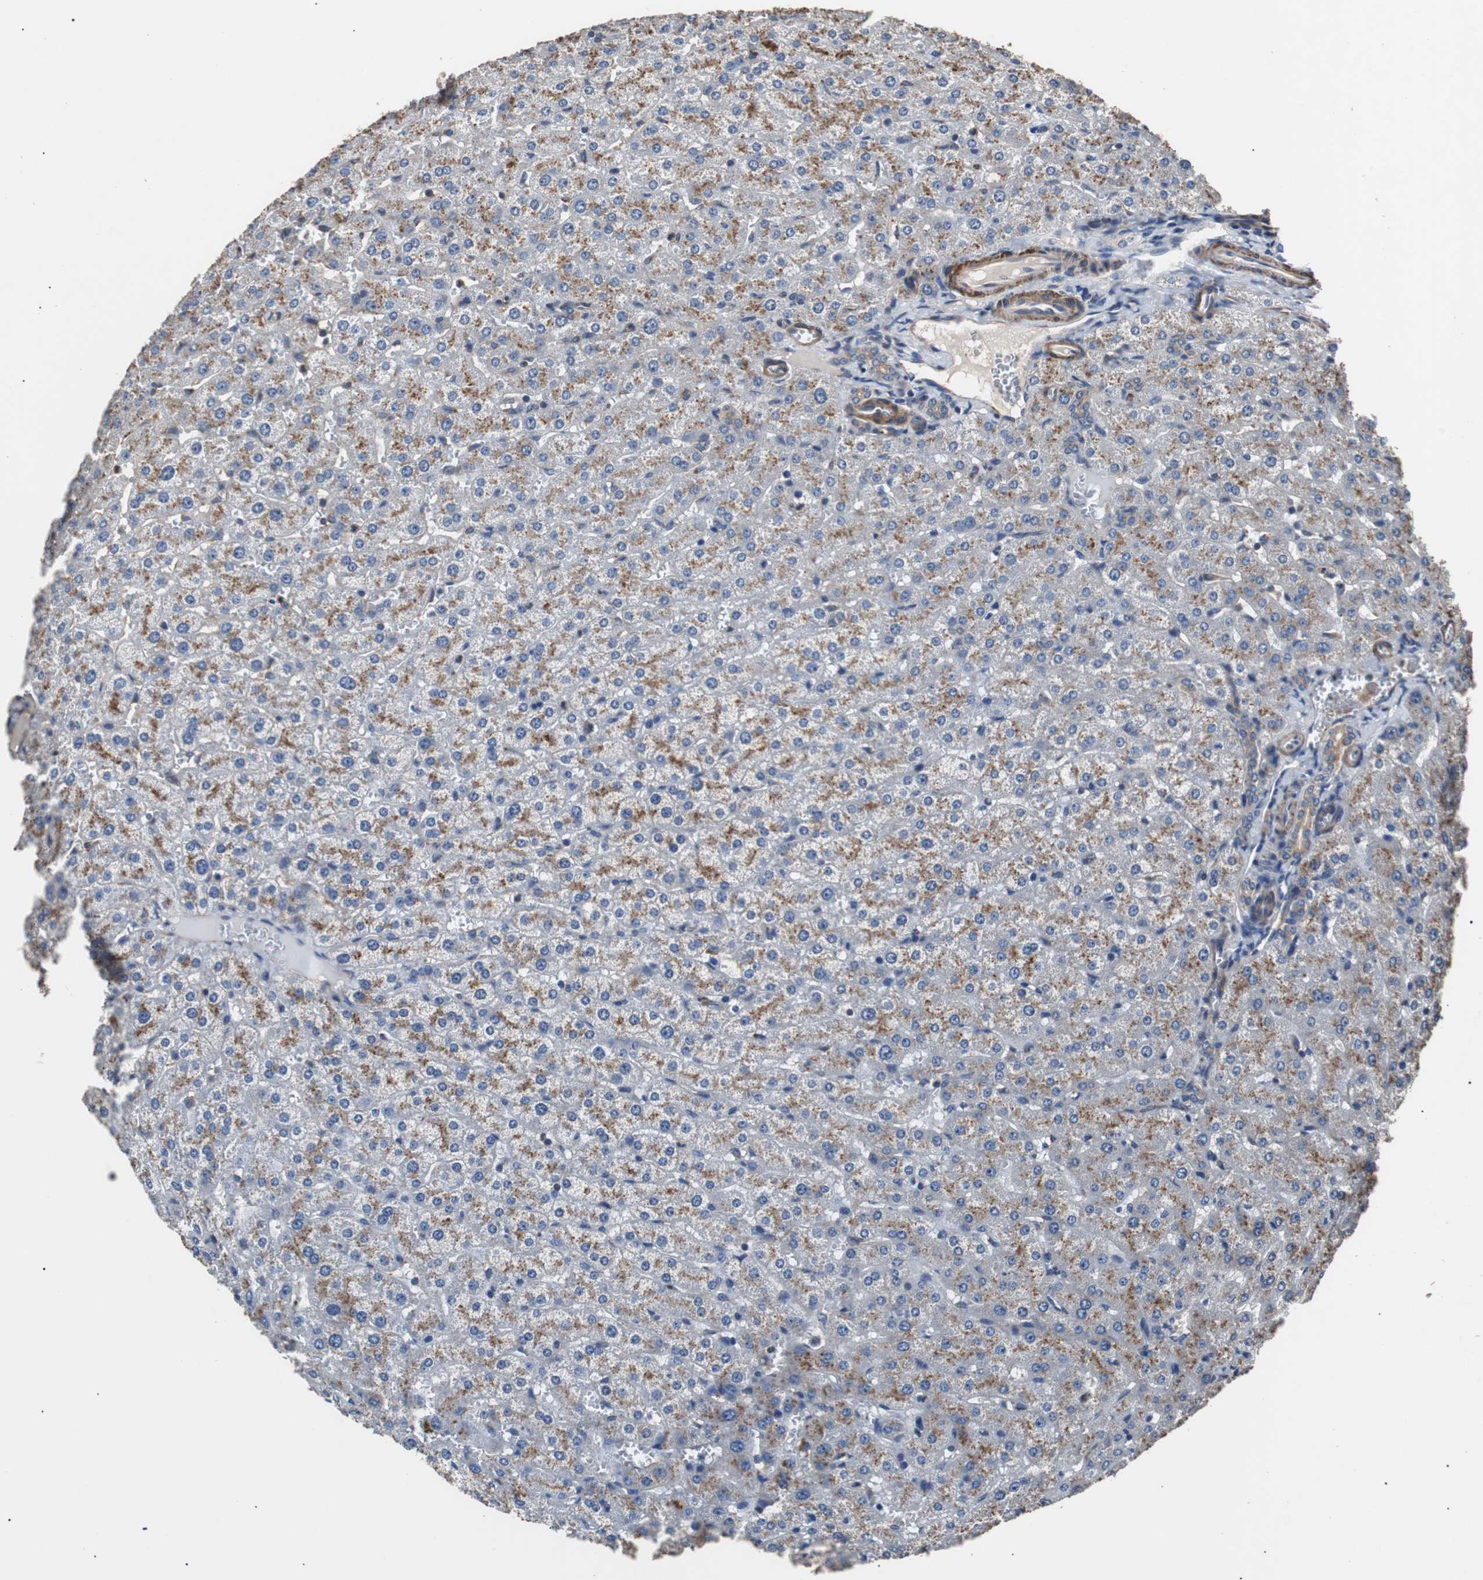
{"staining": {"intensity": "weak", "quantity": ">75%", "location": "cytoplasmic/membranous"}, "tissue": "liver", "cell_type": "Cholangiocytes", "image_type": "normal", "snomed": [{"axis": "morphology", "description": "Normal tissue, NOS"}, {"axis": "morphology", "description": "Fibrosis, NOS"}, {"axis": "topography", "description": "Liver"}], "caption": "Brown immunohistochemical staining in benign human liver demonstrates weak cytoplasmic/membranous staining in about >75% of cholangiocytes.", "gene": "PITRM1", "patient": {"sex": "female", "age": 29}}